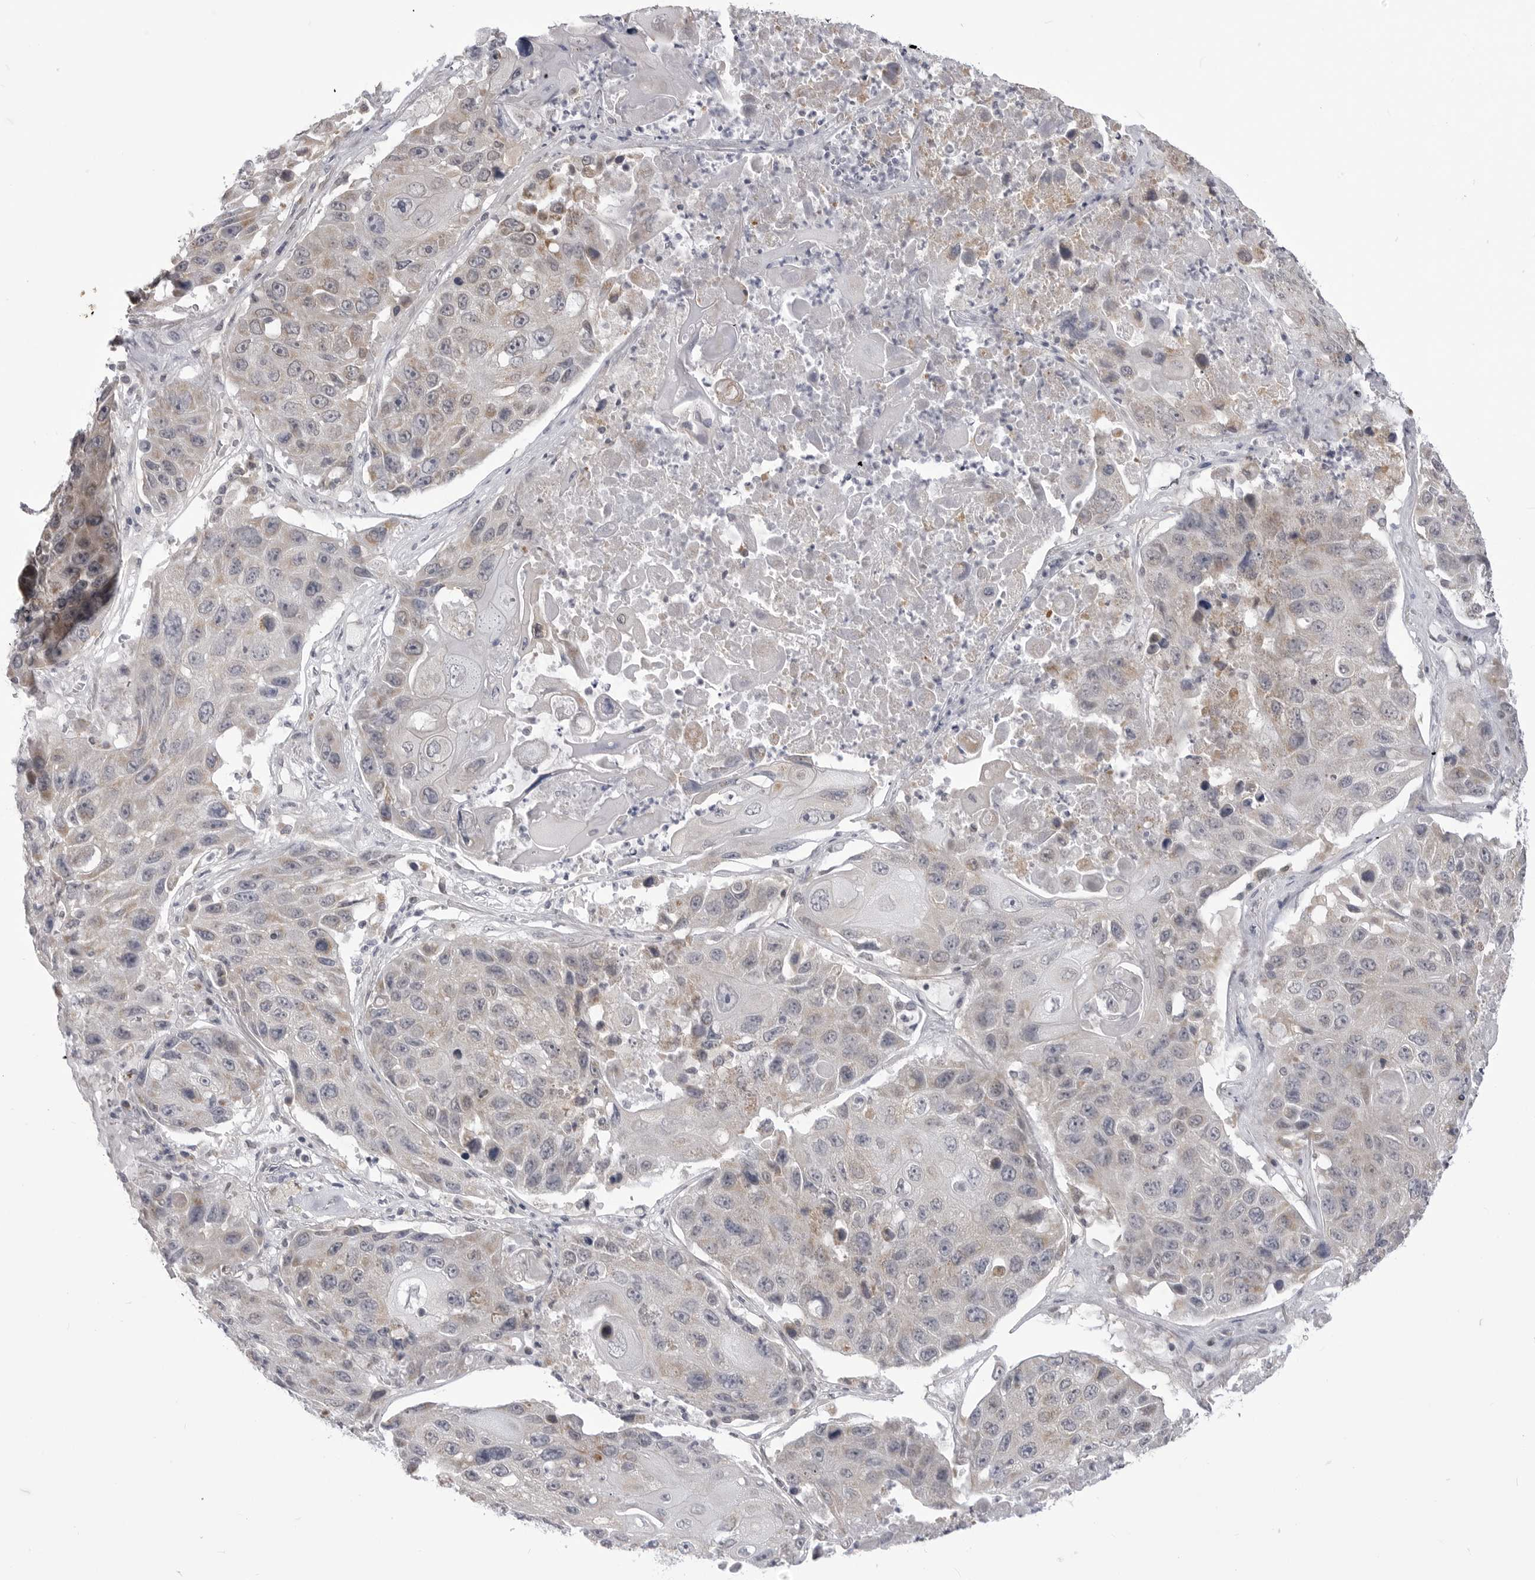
{"staining": {"intensity": "weak", "quantity": "<25%", "location": "cytoplasmic/membranous"}, "tissue": "lung cancer", "cell_type": "Tumor cells", "image_type": "cancer", "snomed": [{"axis": "morphology", "description": "Squamous cell carcinoma, NOS"}, {"axis": "topography", "description": "Lung"}], "caption": "High power microscopy micrograph of an immunohistochemistry (IHC) photomicrograph of lung squamous cell carcinoma, revealing no significant expression in tumor cells.", "gene": "FH", "patient": {"sex": "male", "age": 61}}